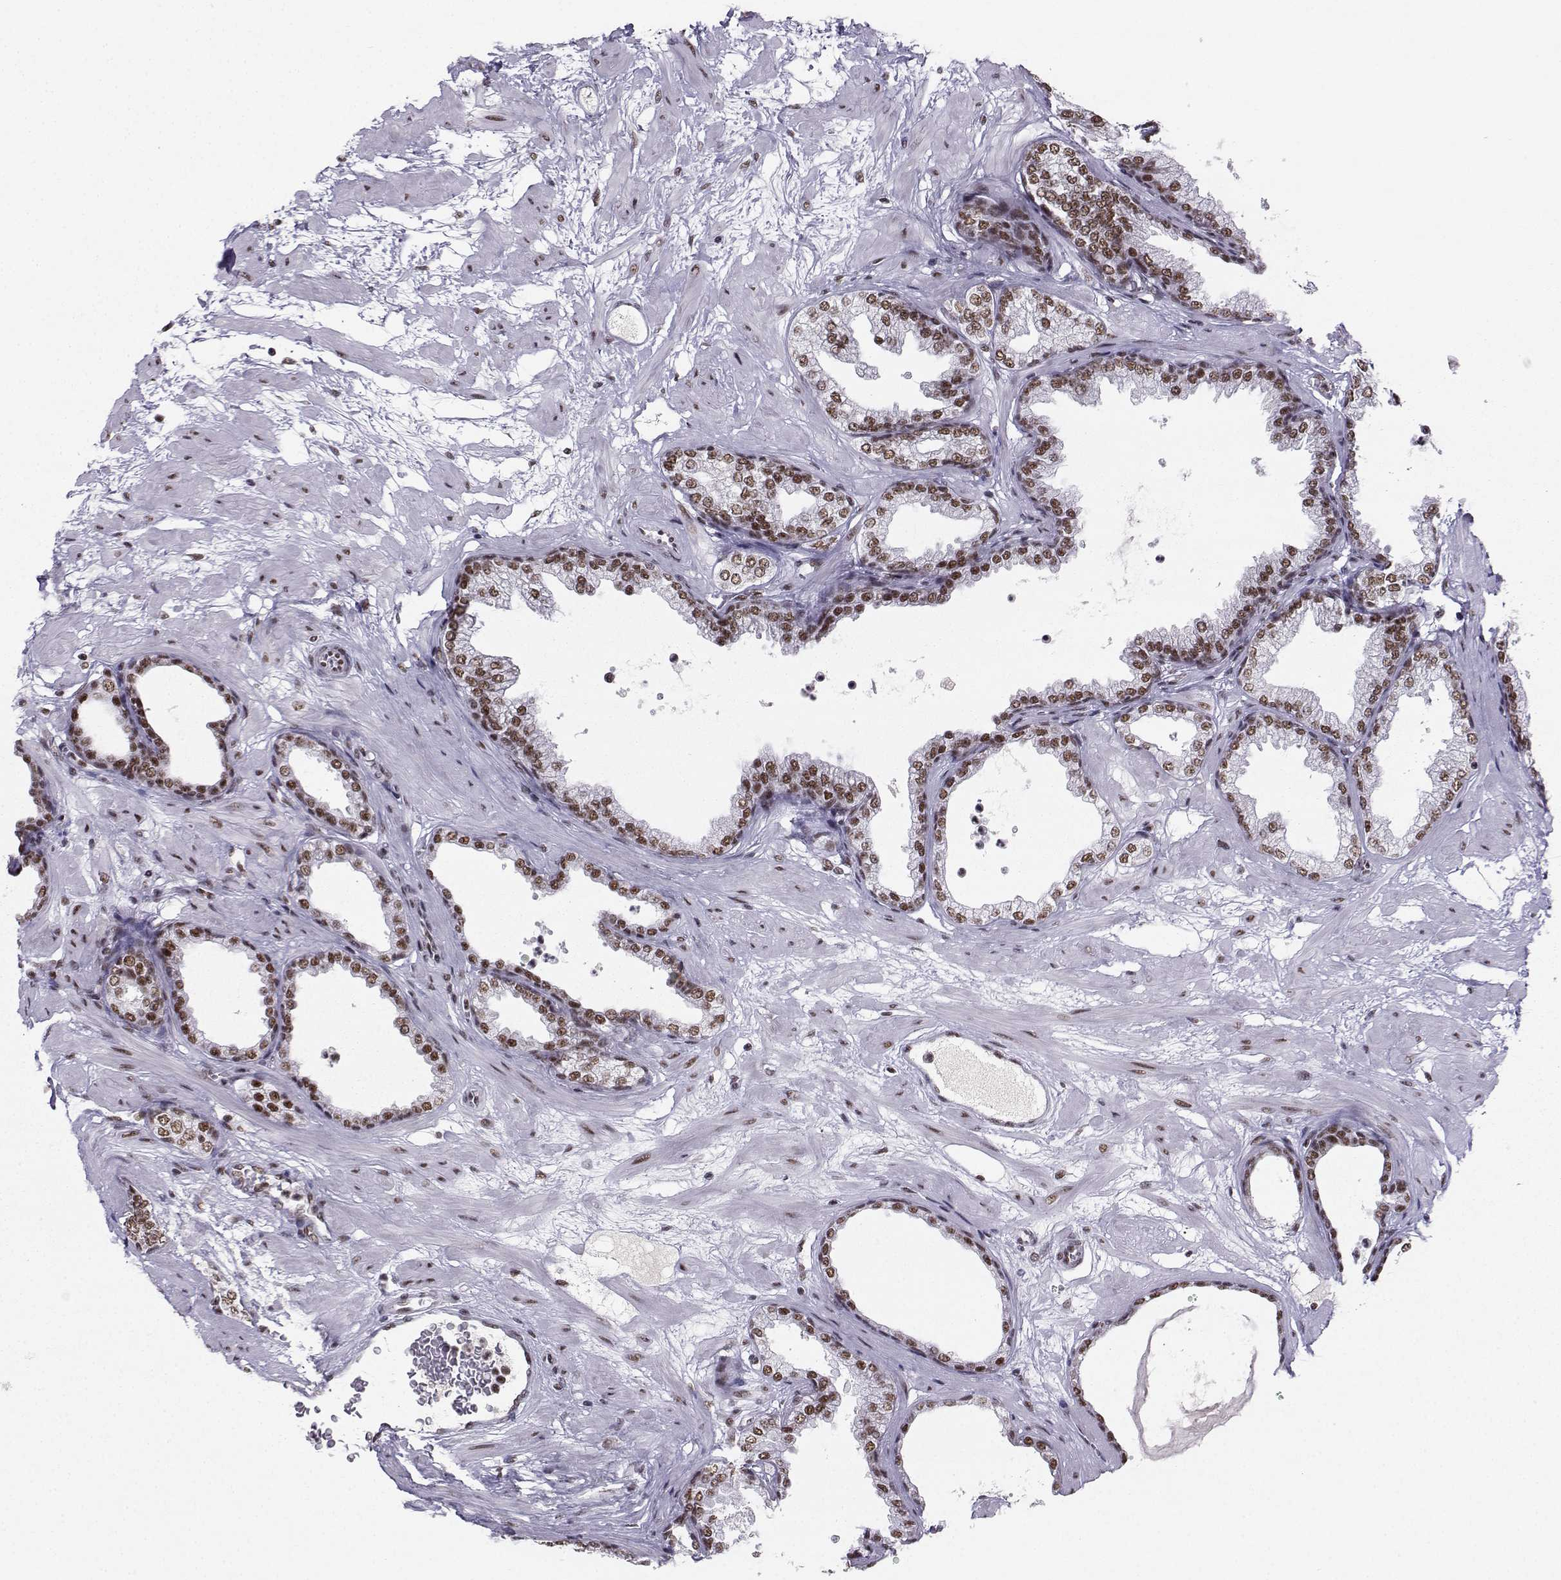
{"staining": {"intensity": "moderate", "quantity": ">75%", "location": "nuclear"}, "tissue": "prostate", "cell_type": "Glandular cells", "image_type": "normal", "snomed": [{"axis": "morphology", "description": "Normal tissue, NOS"}, {"axis": "topography", "description": "Prostate"}], "caption": "Glandular cells display moderate nuclear positivity in about >75% of cells in normal prostate. Immunohistochemistry stains the protein of interest in brown and the nuclei are stained blue.", "gene": "SNRPB2", "patient": {"sex": "male", "age": 37}}